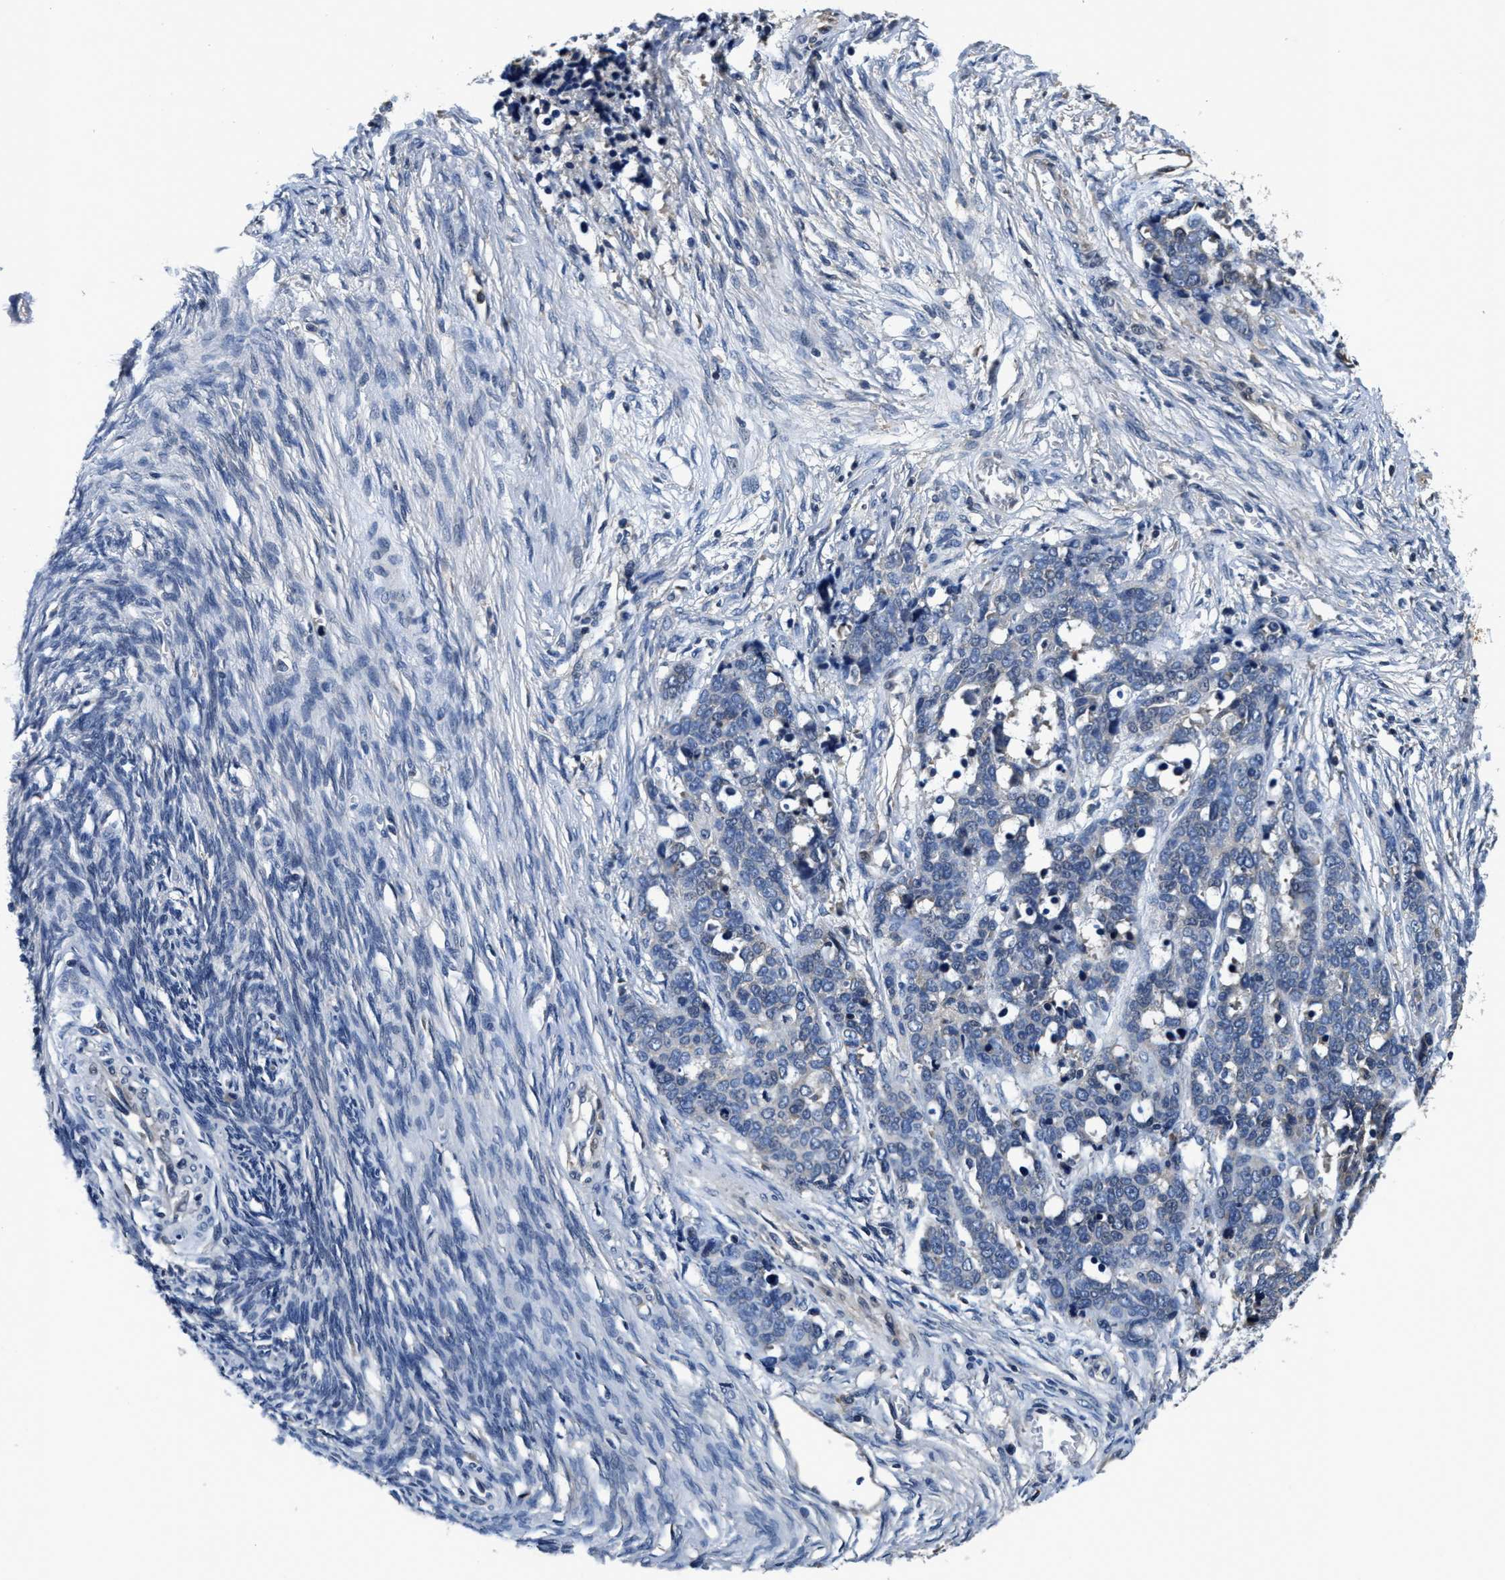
{"staining": {"intensity": "negative", "quantity": "none", "location": "none"}, "tissue": "ovarian cancer", "cell_type": "Tumor cells", "image_type": "cancer", "snomed": [{"axis": "morphology", "description": "Cystadenocarcinoma, serous, NOS"}, {"axis": "topography", "description": "Ovary"}], "caption": "A histopathology image of human ovarian cancer is negative for staining in tumor cells. The staining was performed using DAB (3,3'-diaminobenzidine) to visualize the protein expression in brown, while the nuclei were stained in blue with hematoxylin (Magnification: 20x).", "gene": "ANKIB1", "patient": {"sex": "female", "age": 44}}